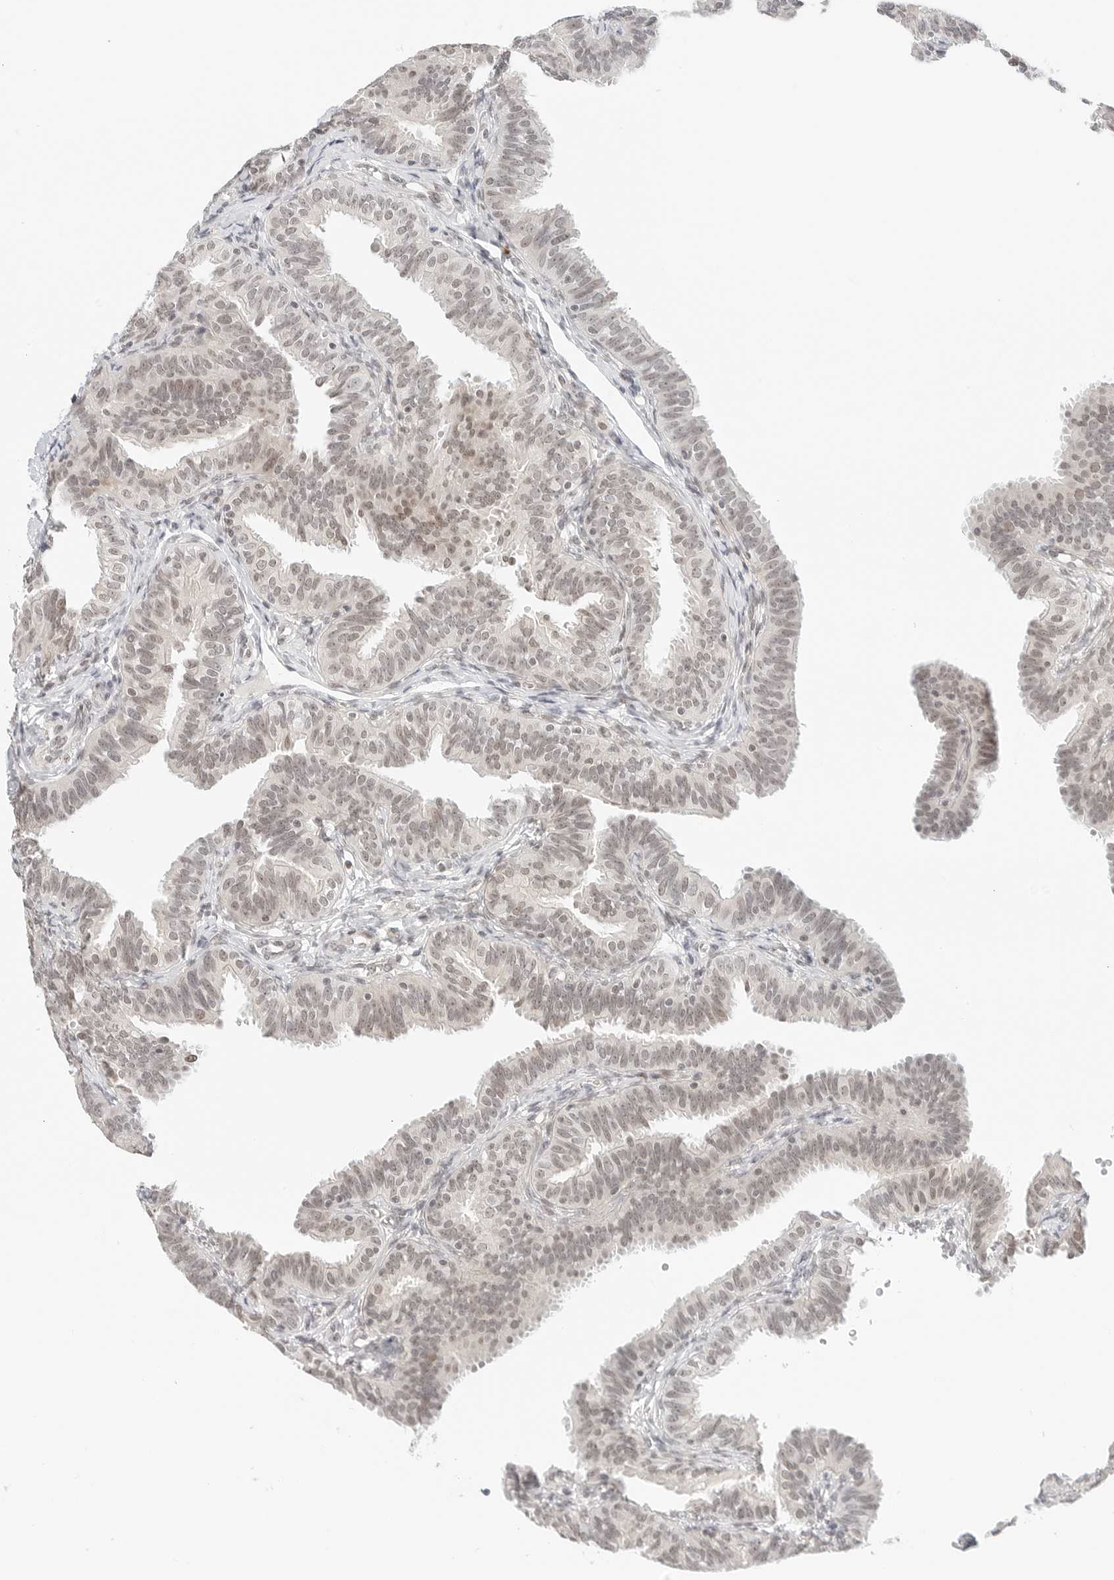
{"staining": {"intensity": "weak", "quantity": ">75%", "location": "nuclear"}, "tissue": "fallopian tube", "cell_type": "Glandular cells", "image_type": "normal", "snomed": [{"axis": "morphology", "description": "Normal tissue, NOS"}, {"axis": "topography", "description": "Fallopian tube"}], "caption": "IHC photomicrograph of benign fallopian tube stained for a protein (brown), which displays low levels of weak nuclear staining in about >75% of glandular cells.", "gene": "NEO1", "patient": {"sex": "female", "age": 35}}